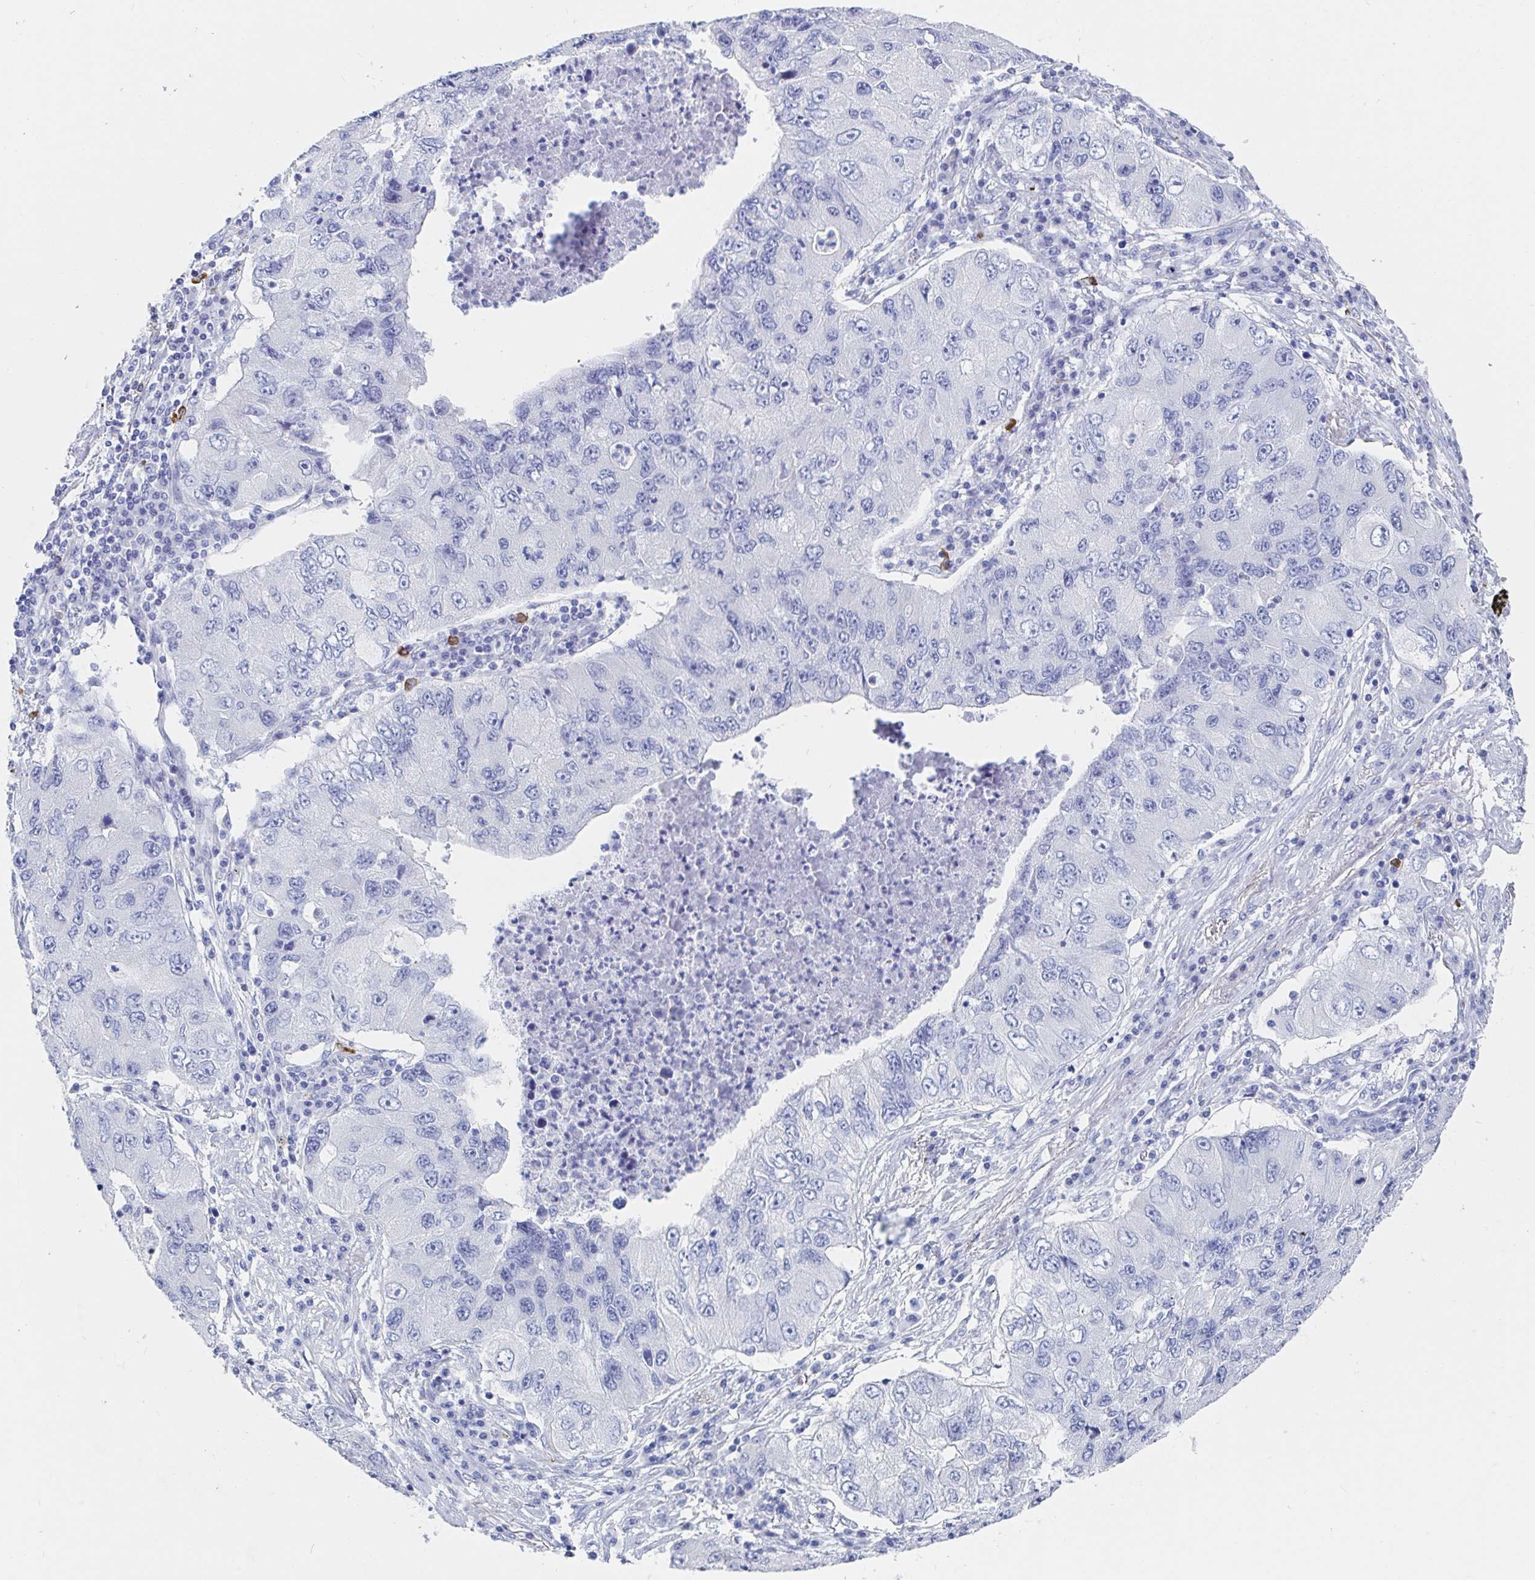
{"staining": {"intensity": "negative", "quantity": "none", "location": "none"}, "tissue": "lung cancer", "cell_type": "Tumor cells", "image_type": "cancer", "snomed": [{"axis": "morphology", "description": "Adenocarcinoma, NOS"}, {"axis": "morphology", "description": "Adenocarcinoma, metastatic, NOS"}, {"axis": "topography", "description": "Lymph node"}, {"axis": "topography", "description": "Lung"}], "caption": "Tumor cells are negative for protein expression in human lung cancer.", "gene": "PACSIN1", "patient": {"sex": "female", "age": 54}}